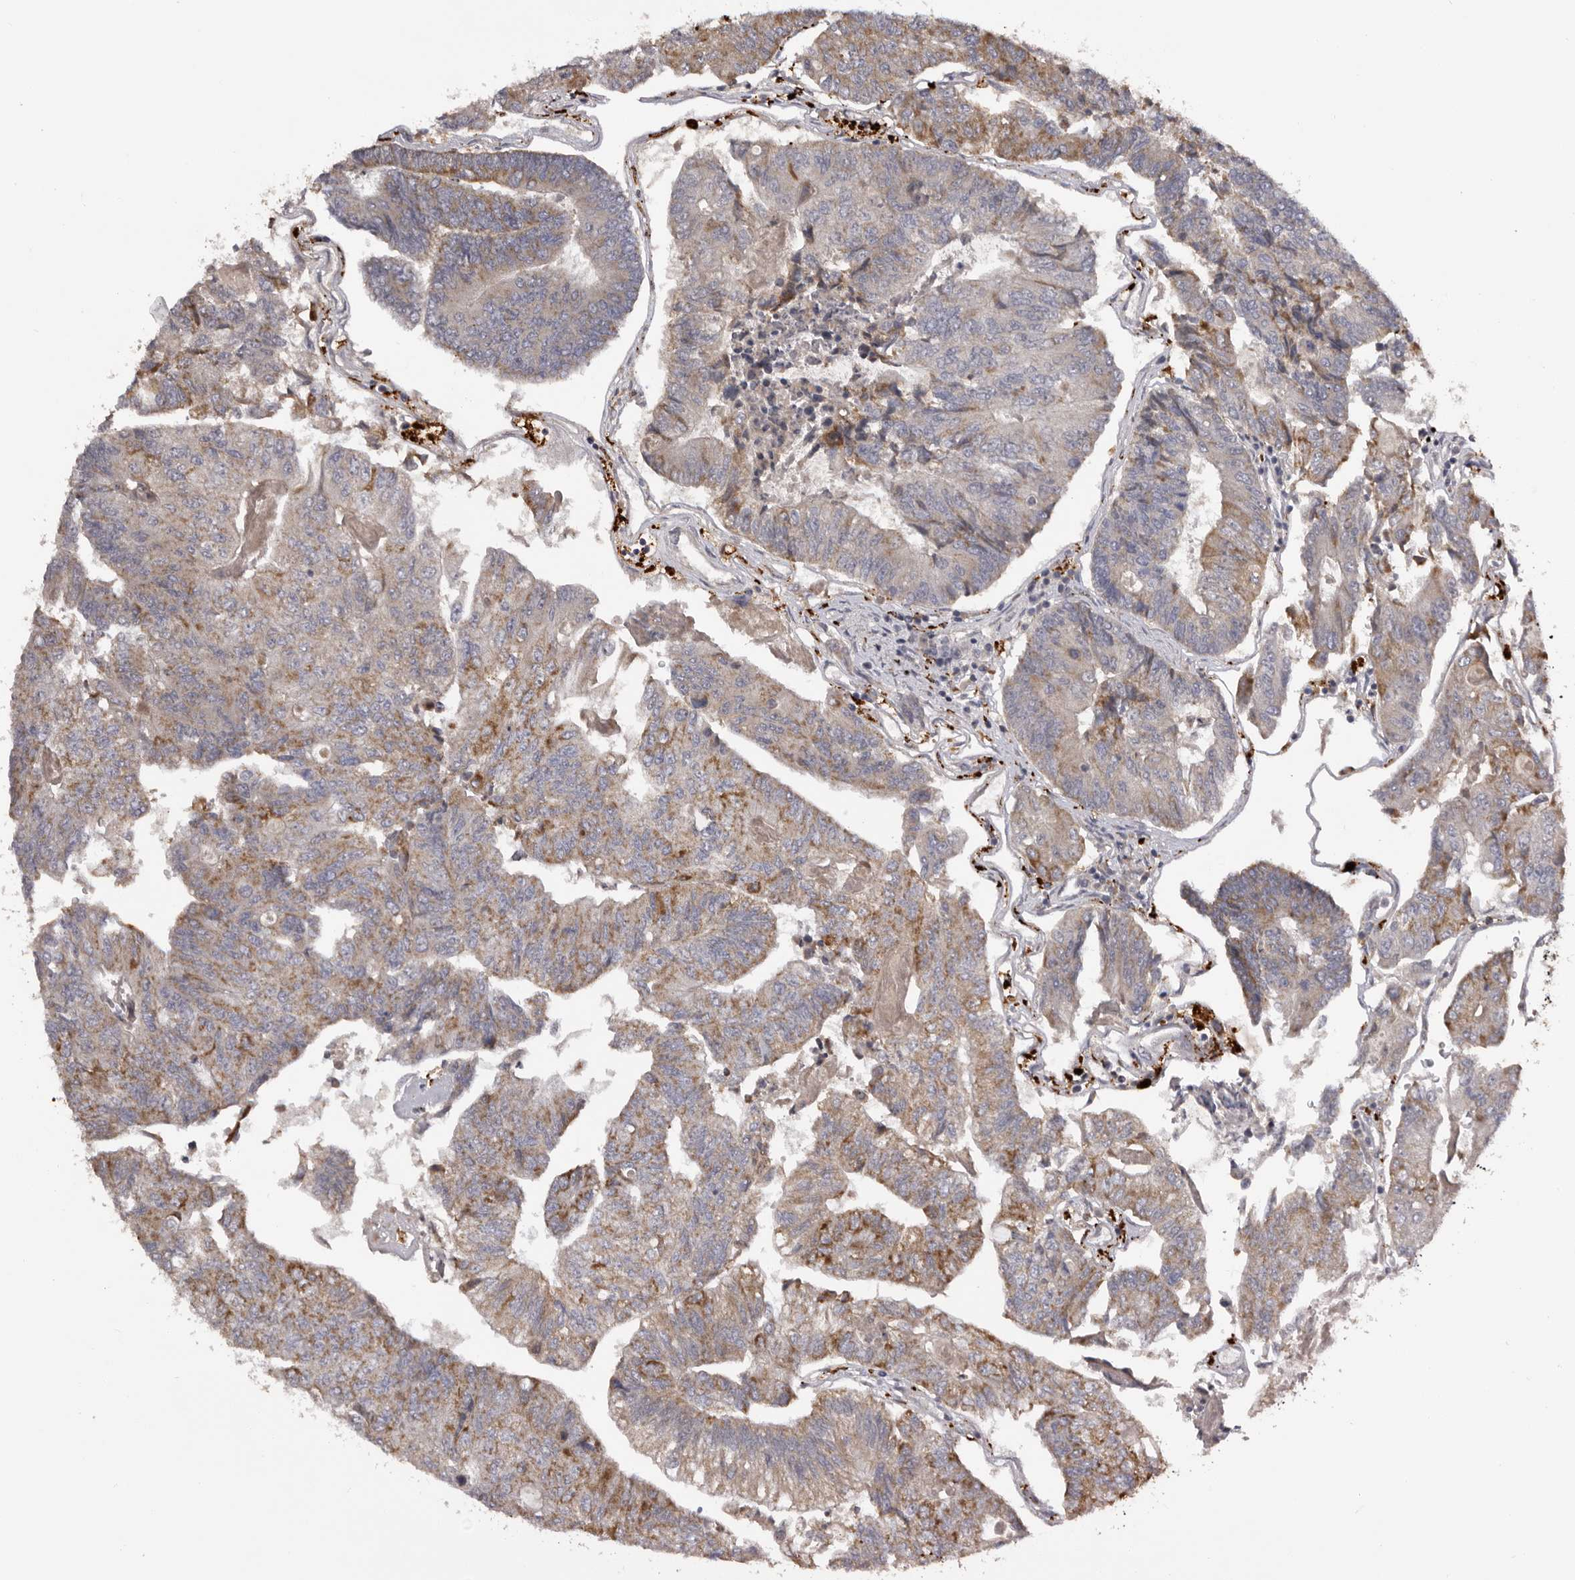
{"staining": {"intensity": "moderate", "quantity": ">75%", "location": "cytoplasmic/membranous"}, "tissue": "colorectal cancer", "cell_type": "Tumor cells", "image_type": "cancer", "snomed": [{"axis": "morphology", "description": "Adenocarcinoma, NOS"}, {"axis": "topography", "description": "Colon"}], "caption": "Colorectal adenocarcinoma stained for a protein (brown) reveals moderate cytoplasmic/membranous positive expression in about >75% of tumor cells.", "gene": "MECR", "patient": {"sex": "female", "age": 67}}